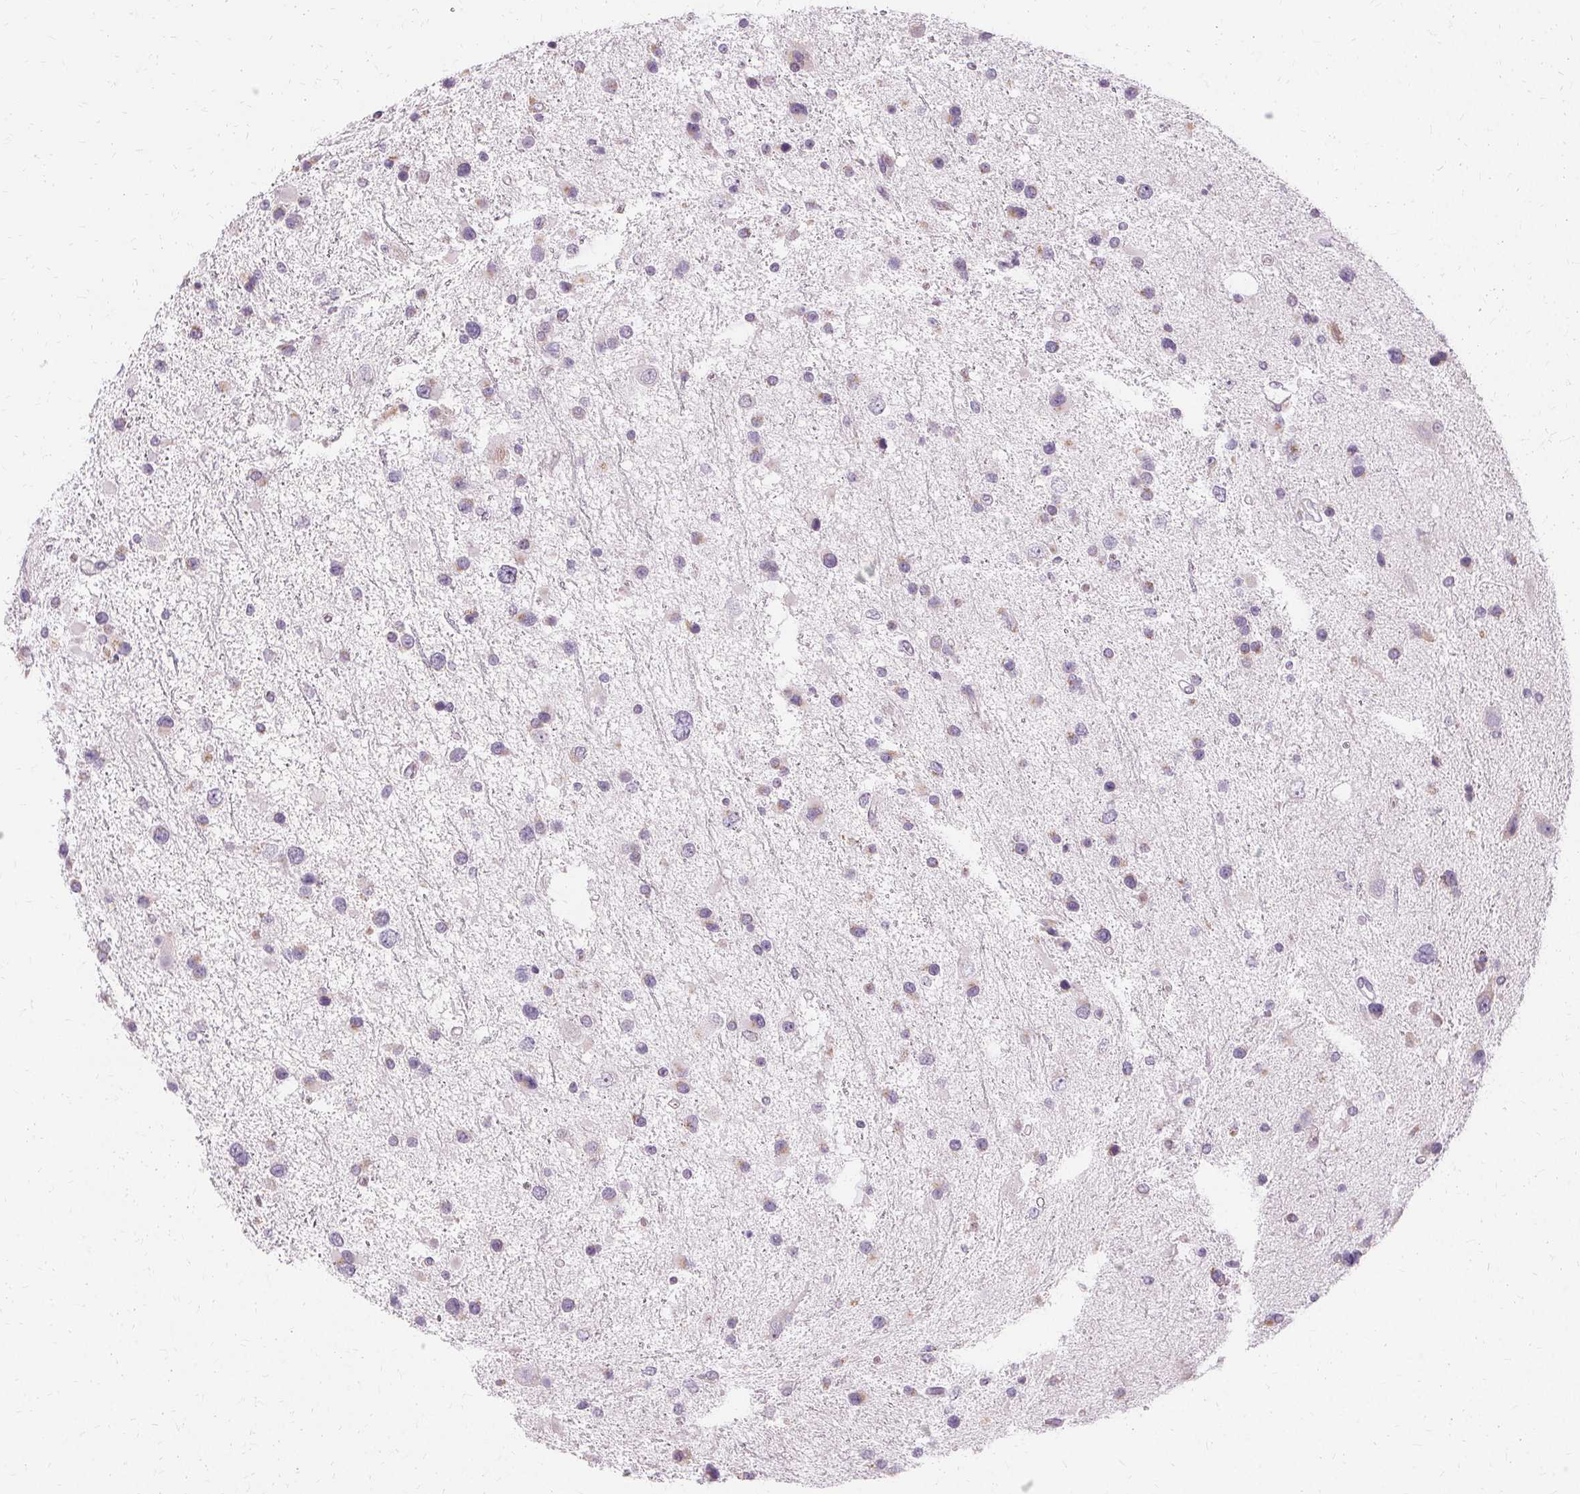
{"staining": {"intensity": "negative", "quantity": "none", "location": "none"}, "tissue": "glioma", "cell_type": "Tumor cells", "image_type": "cancer", "snomed": [{"axis": "morphology", "description": "Glioma, malignant, Low grade"}, {"axis": "topography", "description": "Brain"}], "caption": "DAB immunohistochemical staining of human glioma exhibits no significant positivity in tumor cells.", "gene": "FCRL3", "patient": {"sex": "female", "age": 32}}